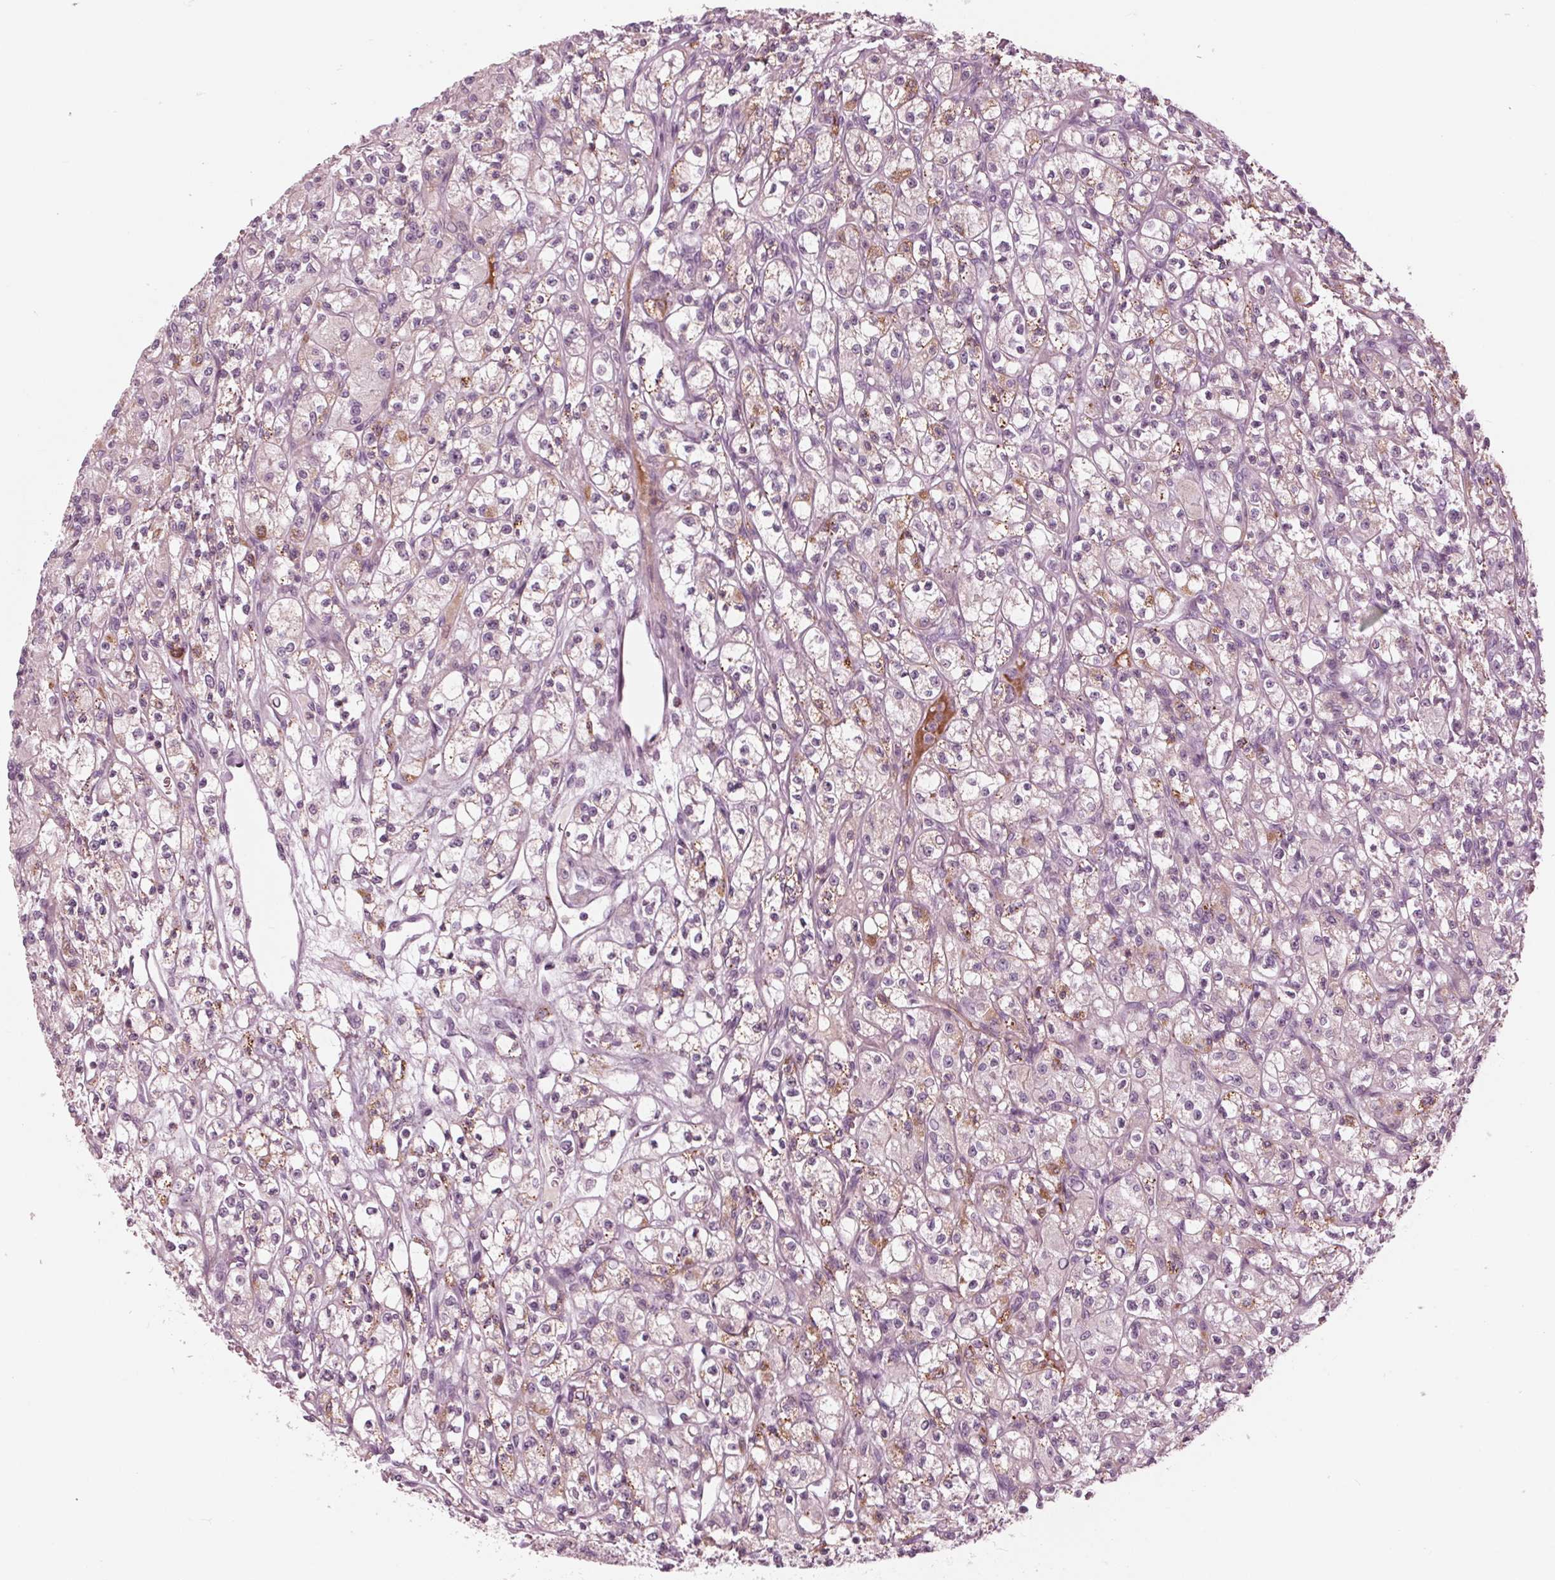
{"staining": {"intensity": "weak", "quantity": "<25%", "location": "cytoplasmic/membranous"}, "tissue": "renal cancer", "cell_type": "Tumor cells", "image_type": "cancer", "snomed": [{"axis": "morphology", "description": "Adenocarcinoma, NOS"}, {"axis": "topography", "description": "Kidney"}], "caption": "The photomicrograph shows no significant positivity in tumor cells of renal adenocarcinoma. Nuclei are stained in blue.", "gene": "CLN6", "patient": {"sex": "female", "age": 70}}